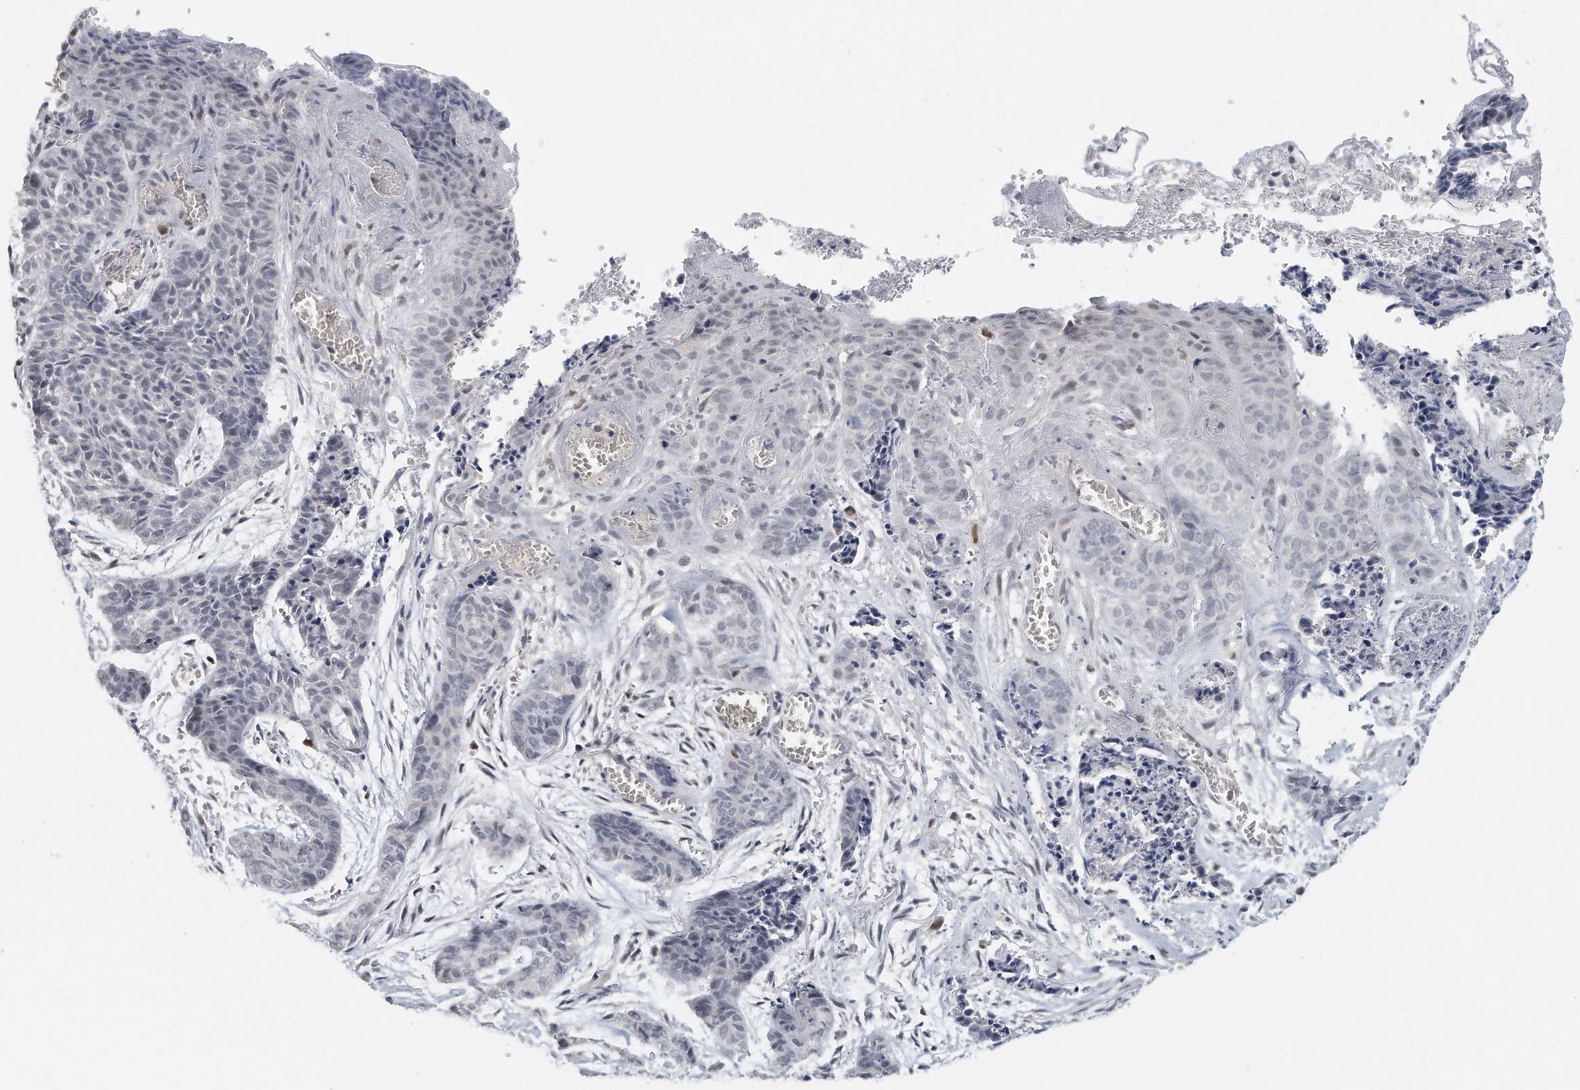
{"staining": {"intensity": "negative", "quantity": "none", "location": "none"}, "tissue": "skin cancer", "cell_type": "Tumor cells", "image_type": "cancer", "snomed": [{"axis": "morphology", "description": "Basal cell carcinoma"}, {"axis": "topography", "description": "Skin"}], "caption": "Skin cancer (basal cell carcinoma) stained for a protein using IHC exhibits no staining tumor cells.", "gene": "DDX43", "patient": {"sex": "female", "age": 64}}